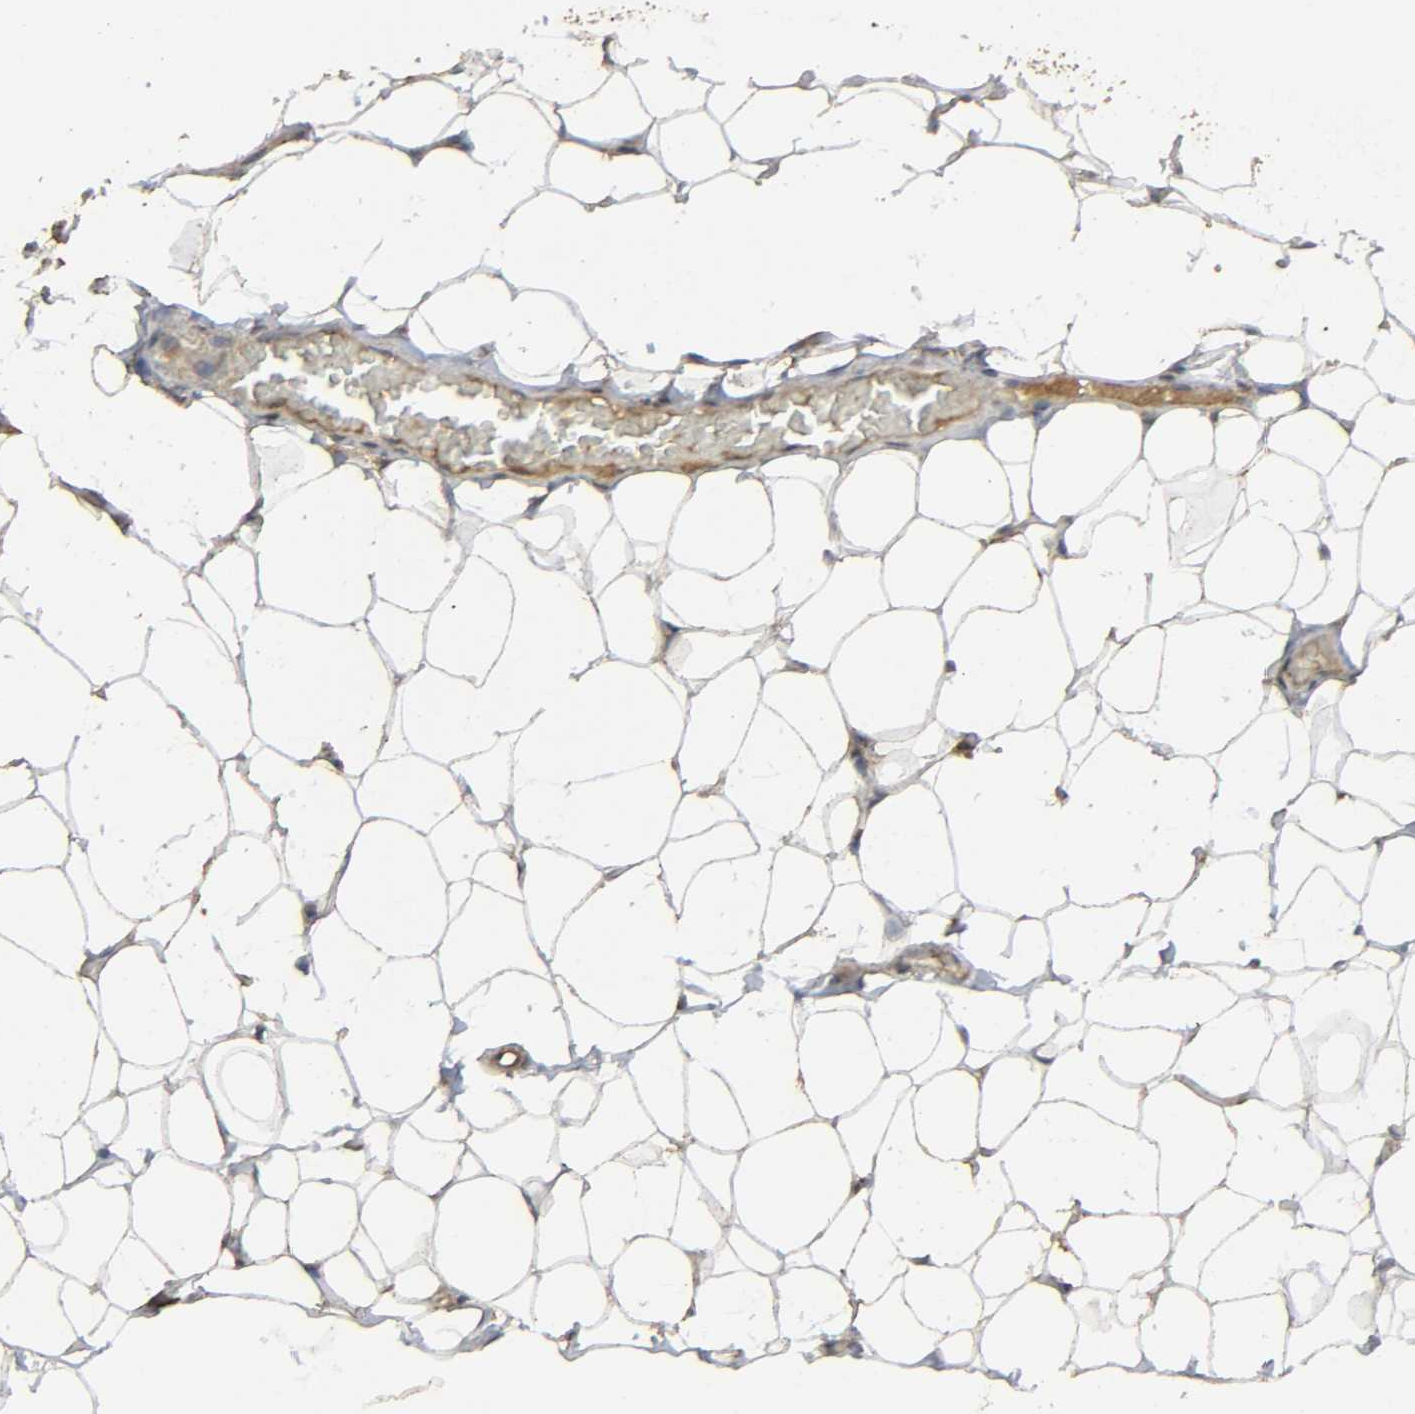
{"staining": {"intensity": "moderate", "quantity": ">75%", "location": "cytoplasmic/membranous"}, "tissue": "adipose tissue", "cell_type": "Adipocytes", "image_type": "normal", "snomed": [{"axis": "morphology", "description": "Normal tissue, NOS"}, {"axis": "topography", "description": "Soft tissue"}], "caption": "IHC histopathology image of benign adipose tissue: human adipose tissue stained using immunohistochemistry displays medium levels of moderate protein expression localized specifically in the cytoplasmic/membranous of adipocytes, appearing as a cytoplasmic/membranous brown color.", "gene": "DDX6", "patient": {"sex": "male", "age": 26}}